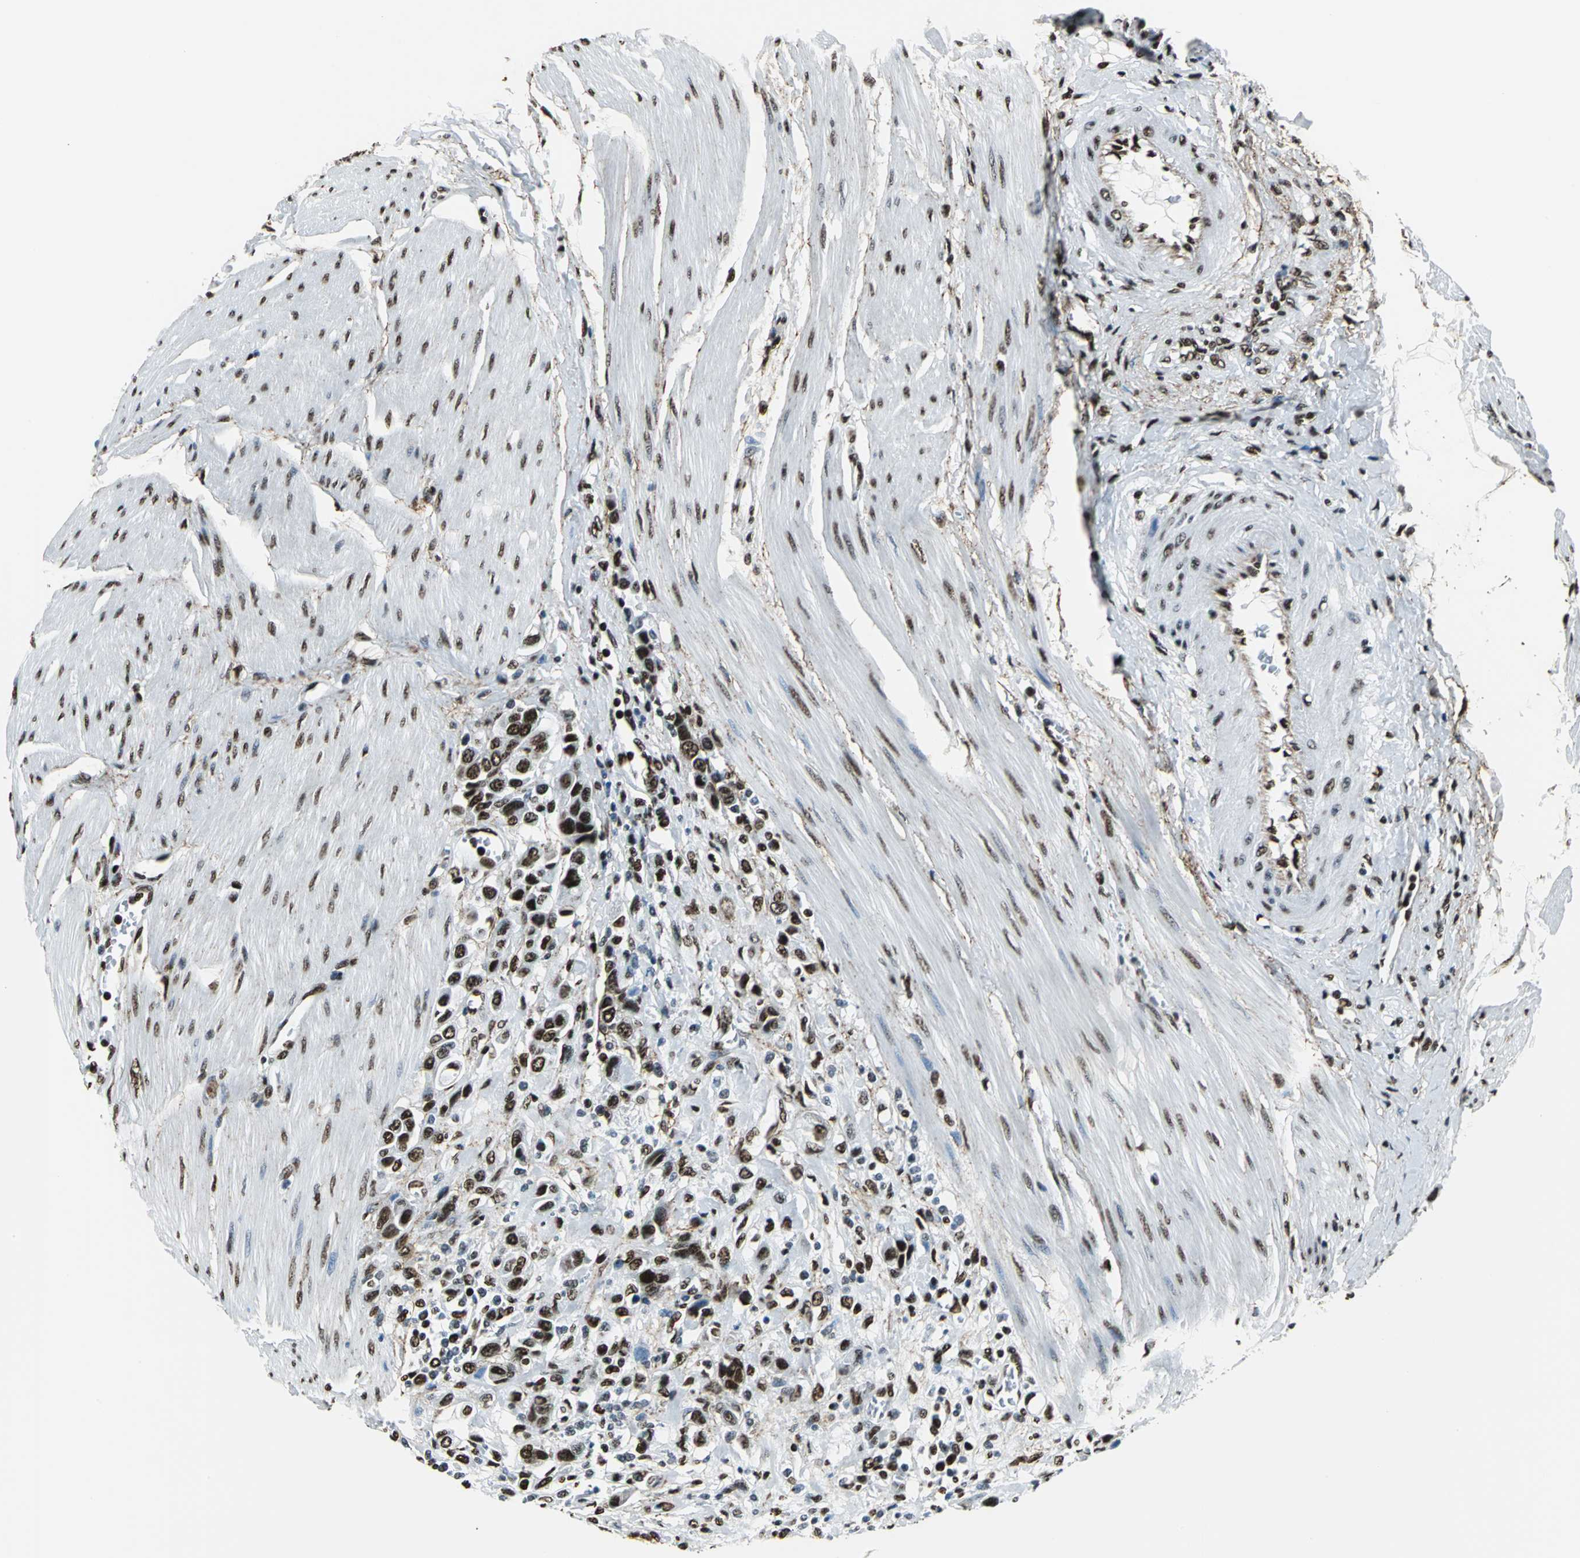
{"staining": {"intensity": "strong", "quantity": ">75%", "location": "nuclear"}, "tissue": "urothelial cancer", "cell_type": "Tumor cells", "image_type": "cancer", "snomed": [{"axis": "morphology", "description": "Urothelial carcinoma, High grade"}, {"axis": "topography", "description": "Urinary bladder"}], "caption": "Immunohistochemical staining of human high-grade urothelial carcinoma demonstrates strong nuclear protein positivity in about >75% of tumor cells.", "gene": "APEX1", "patient": {"sex": "male", "age": 50}}